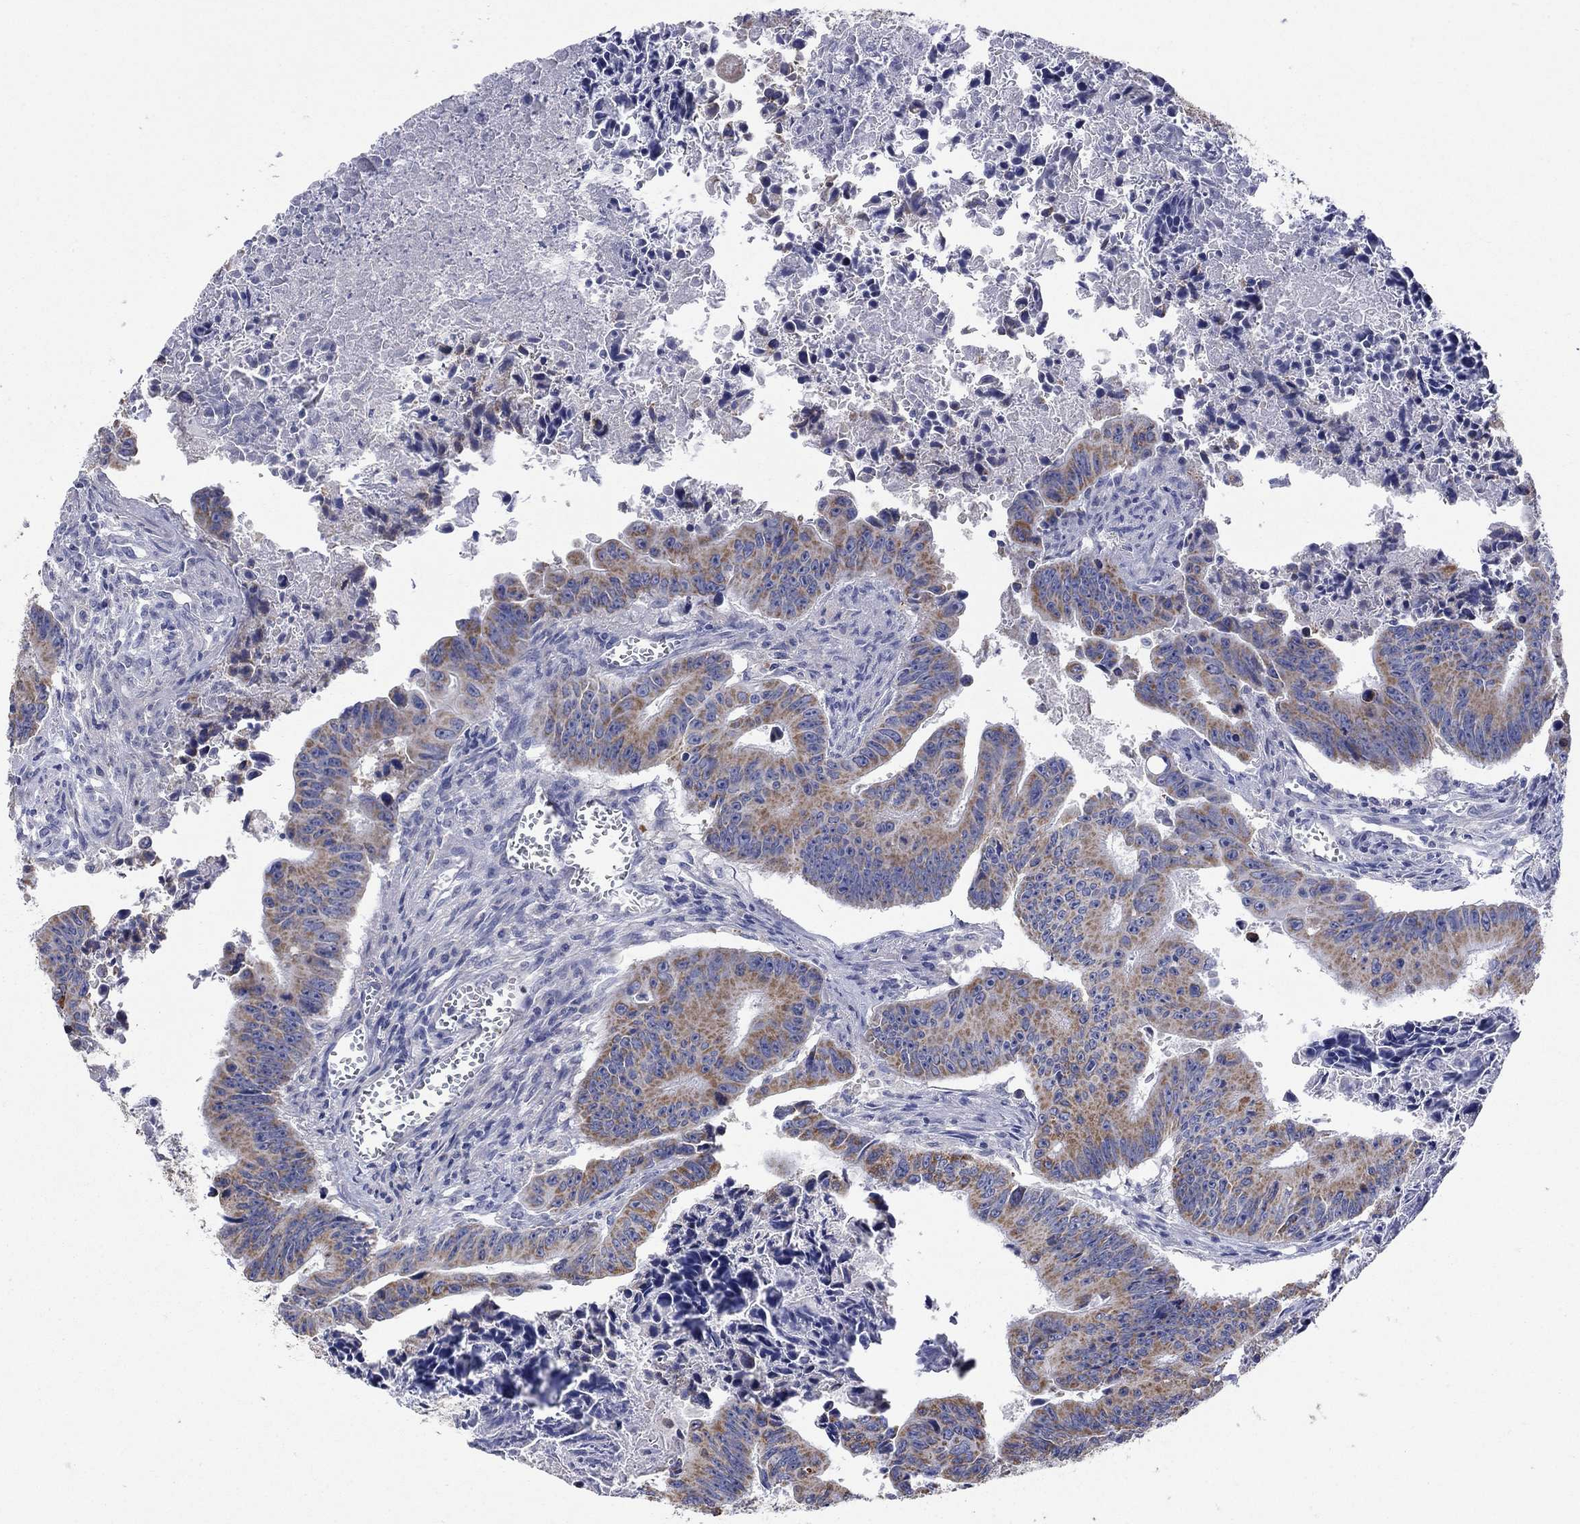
{"staining": {"intensity": "moderate", "quantity": ">75%", "location": "cytoplasmic/membranous"}, "tissue": "colorectal cancer", "cell_type": "Tumor cells", "image_type": "cancer", "snomed": [{"axis": "morphology", "description": "Adenocarcinoma, NOS"}, {"axis": "topography", "description": "Colon"}], "caption": "DAB immunohistochemical staining of colorectal cancer exhibits moderate cytoplasmic/membranous protein expression in about >75% of tumor cells.", "gene": "CLVS1", "patient": {"sex": "female", "age": 87}}